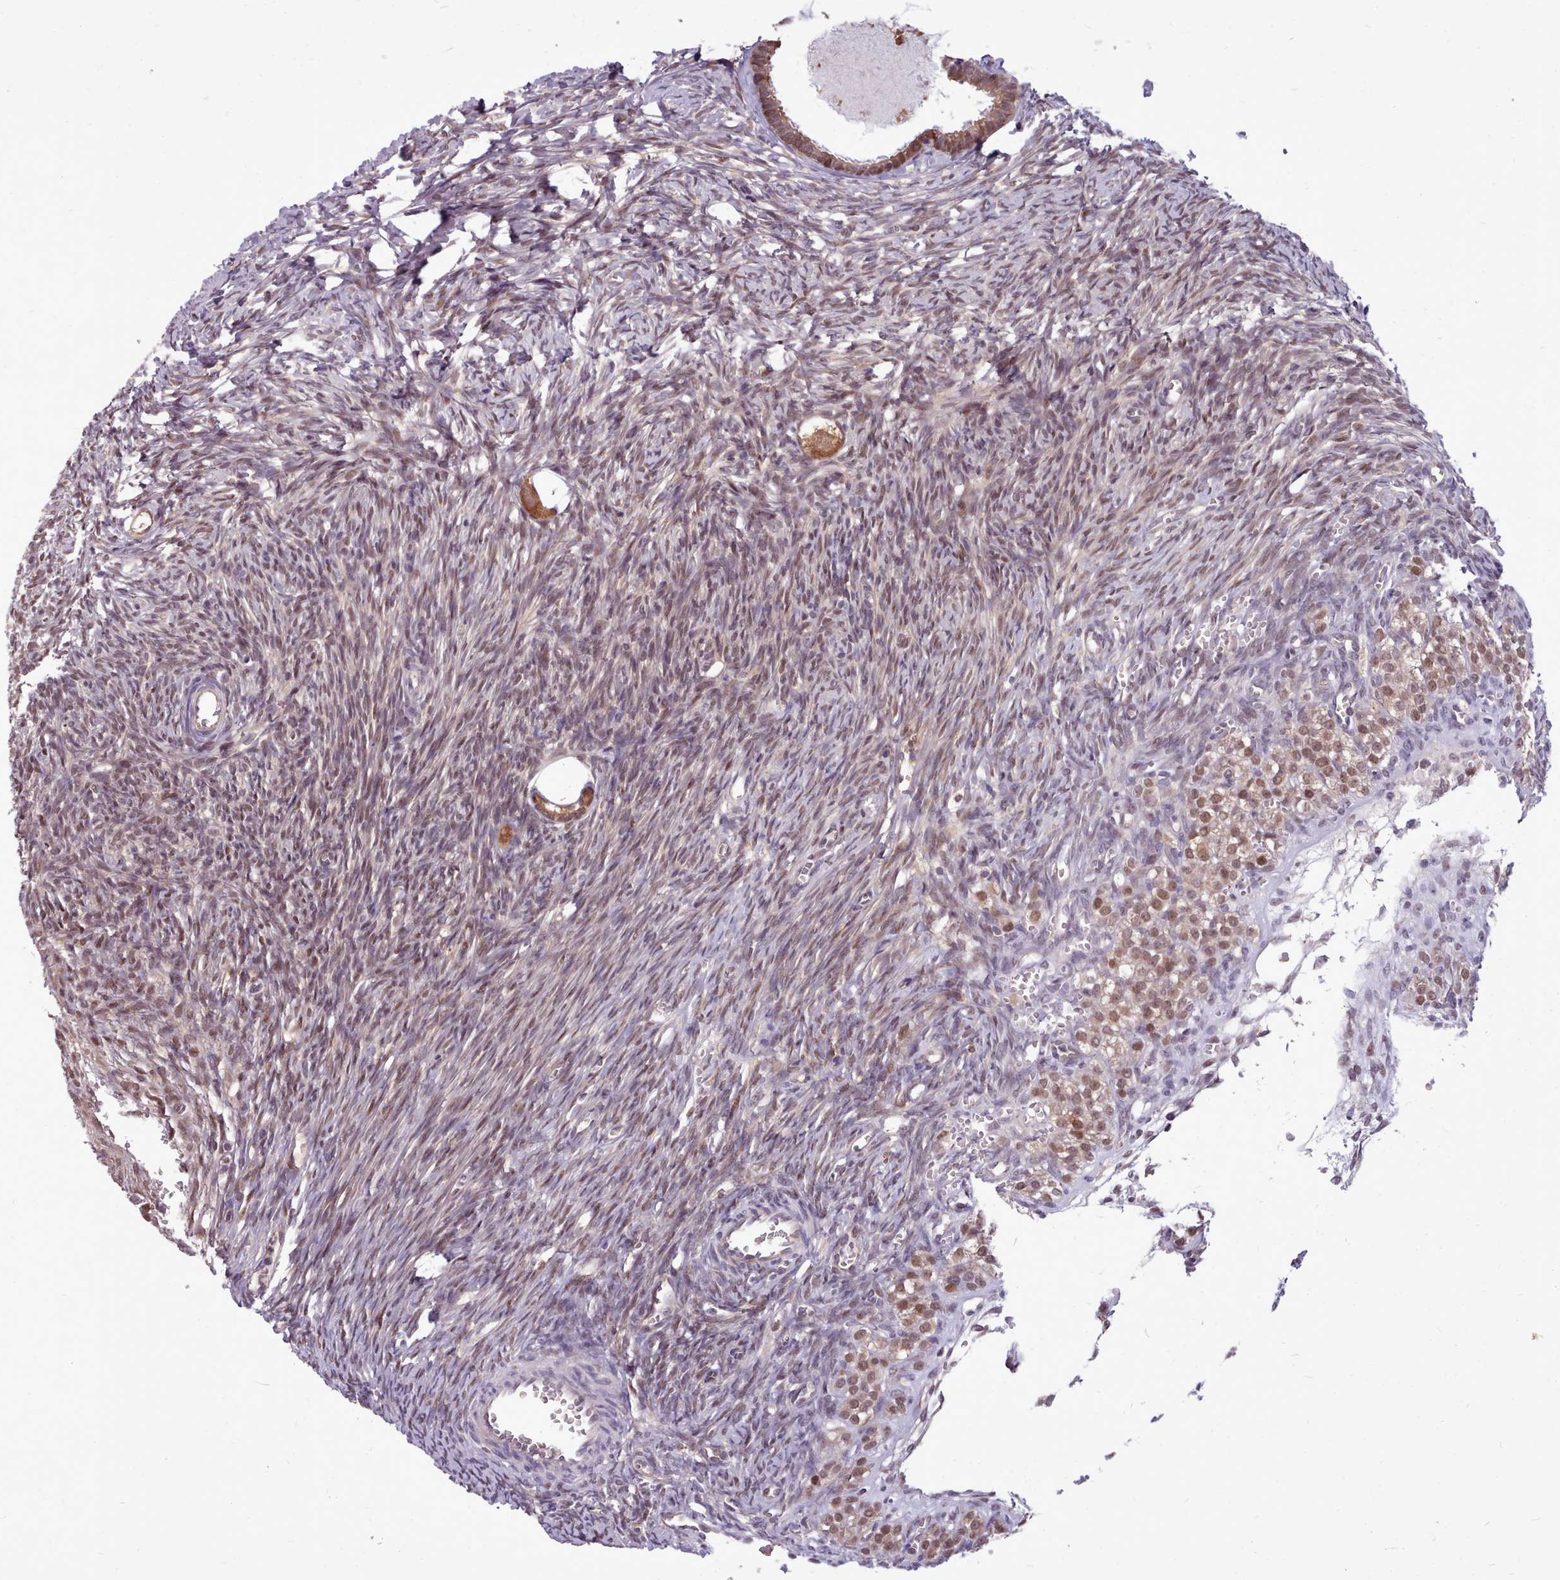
{"staining": {"intensity": "moderate", "quantity": ">75%", "location": "cytoplasmic/membranous"}, "tissue": "ovary", "cell_type": "Follicle cells", "image_type": "normal", "snomed": [{"axis": "morphology", "description": "Normal tissue, NOS"}, {"axis": "morphology", "description": "Developmental malformation"}, {"axis": "topography", "description": "Ovary"}], "caption": "IHC staining of benign ovary, which shows medium levels of moderate cytoplasmic/membranous staining in approximately >75% of follicle cells indicating moderate cytoplasmic/membranous protein expression. The staining was performed using DAB (brown) for protein detection and nuclei were counterstained in hematoxylin (blue).", "gene": "AHCY", "patient": {"sex": "female", "age": 39}}